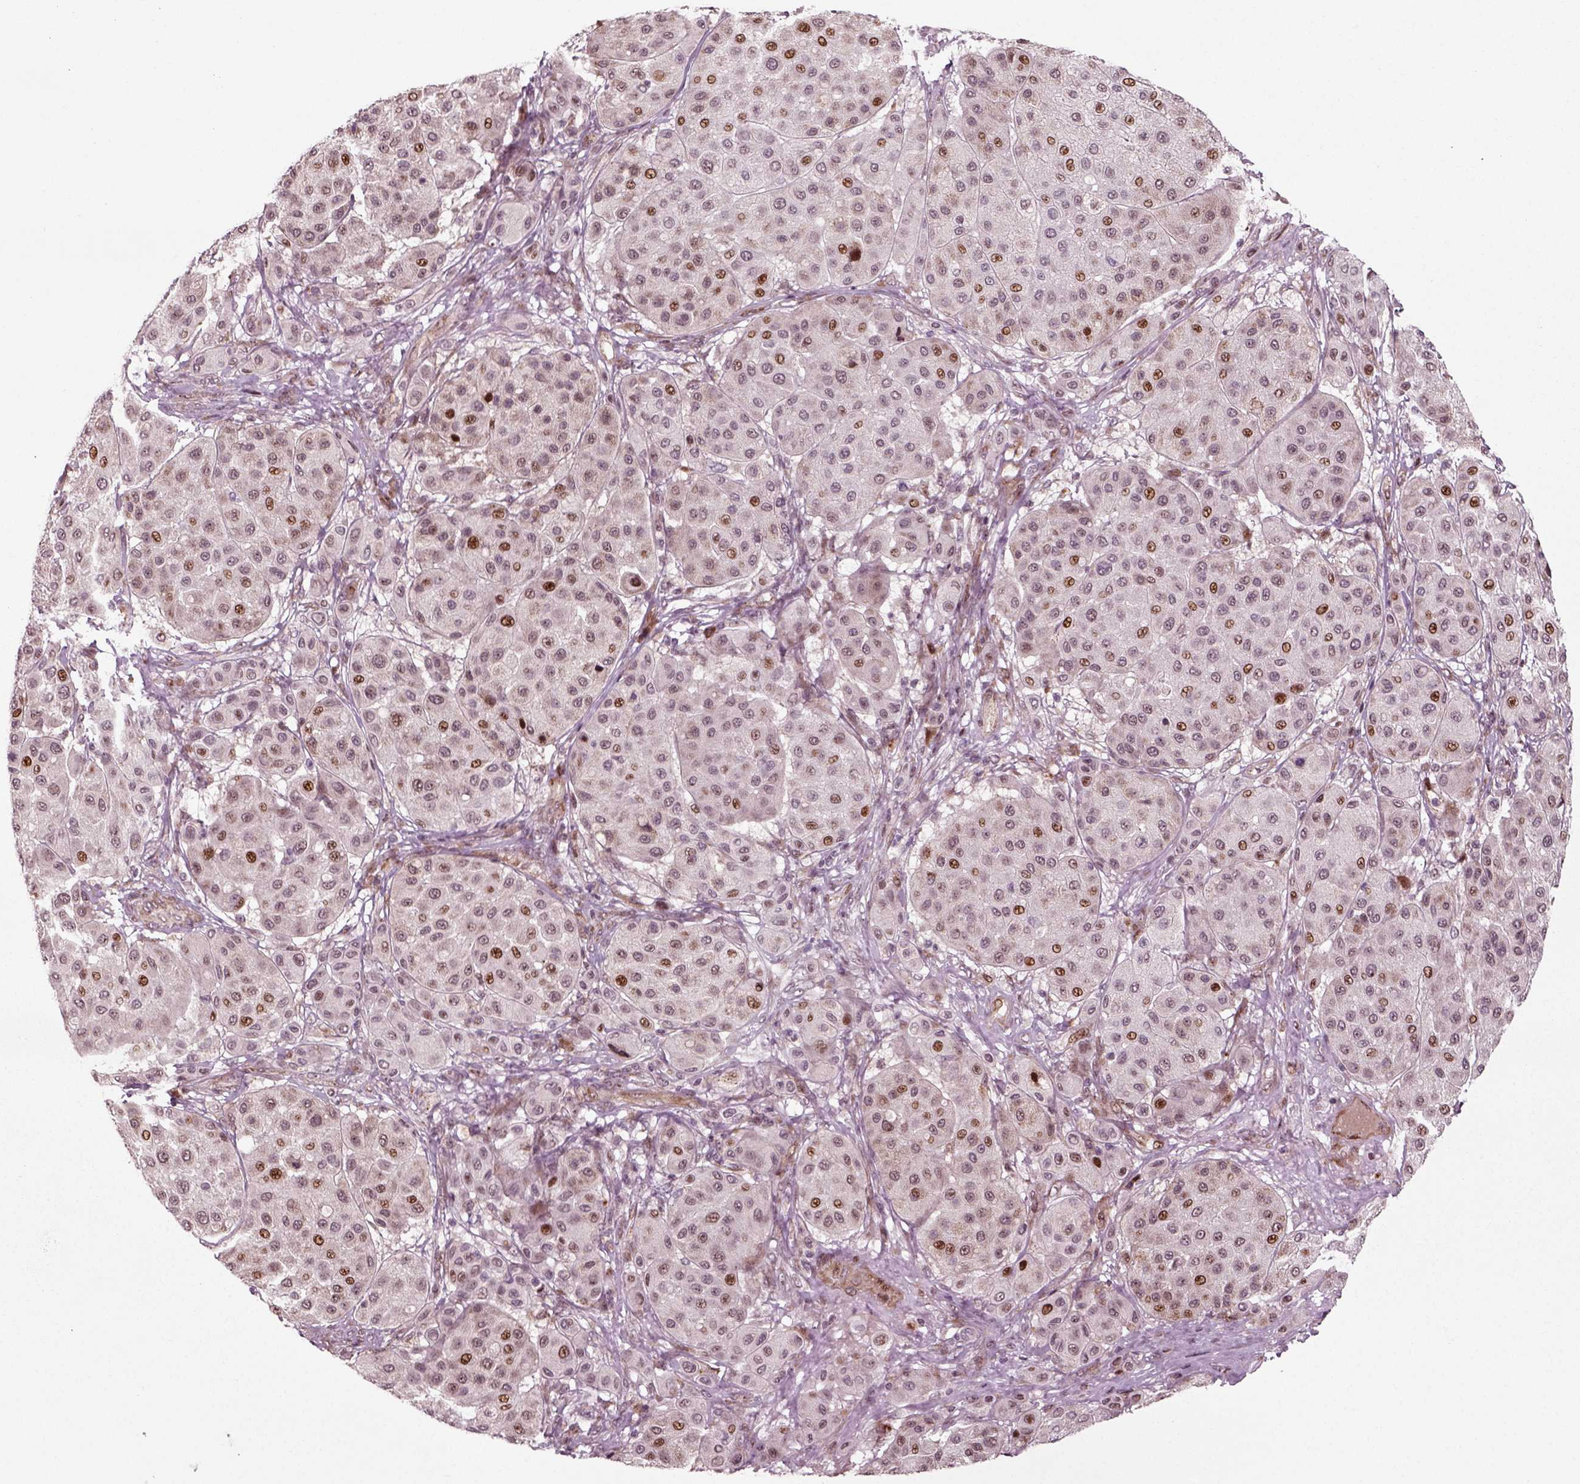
{"staining": {"intensity": "strong", "quantity": "<25%", "location": "nuclear"}, "tissue": "melanoma", "cell_type": "Tumor cells", "image_type": "cancer", "snomed": [{"axis": "morphology", "description": "Malignant melanoma, Metastatic site"}, {"axis": "topography", "description": "Smooth muscle"}], "caption": "Immunohistochemistry (IHC) photomicrograph of neoplastic tissue: malignant melanoma (metastatic site) stained using IHC demonstrates medium levels of strong protein expression localized specifically in the nuclear of tumor cells, appearing as a nuclear brown color.", "gene": "CDC14A", "patient": {"sex": "male", "age": 41}}